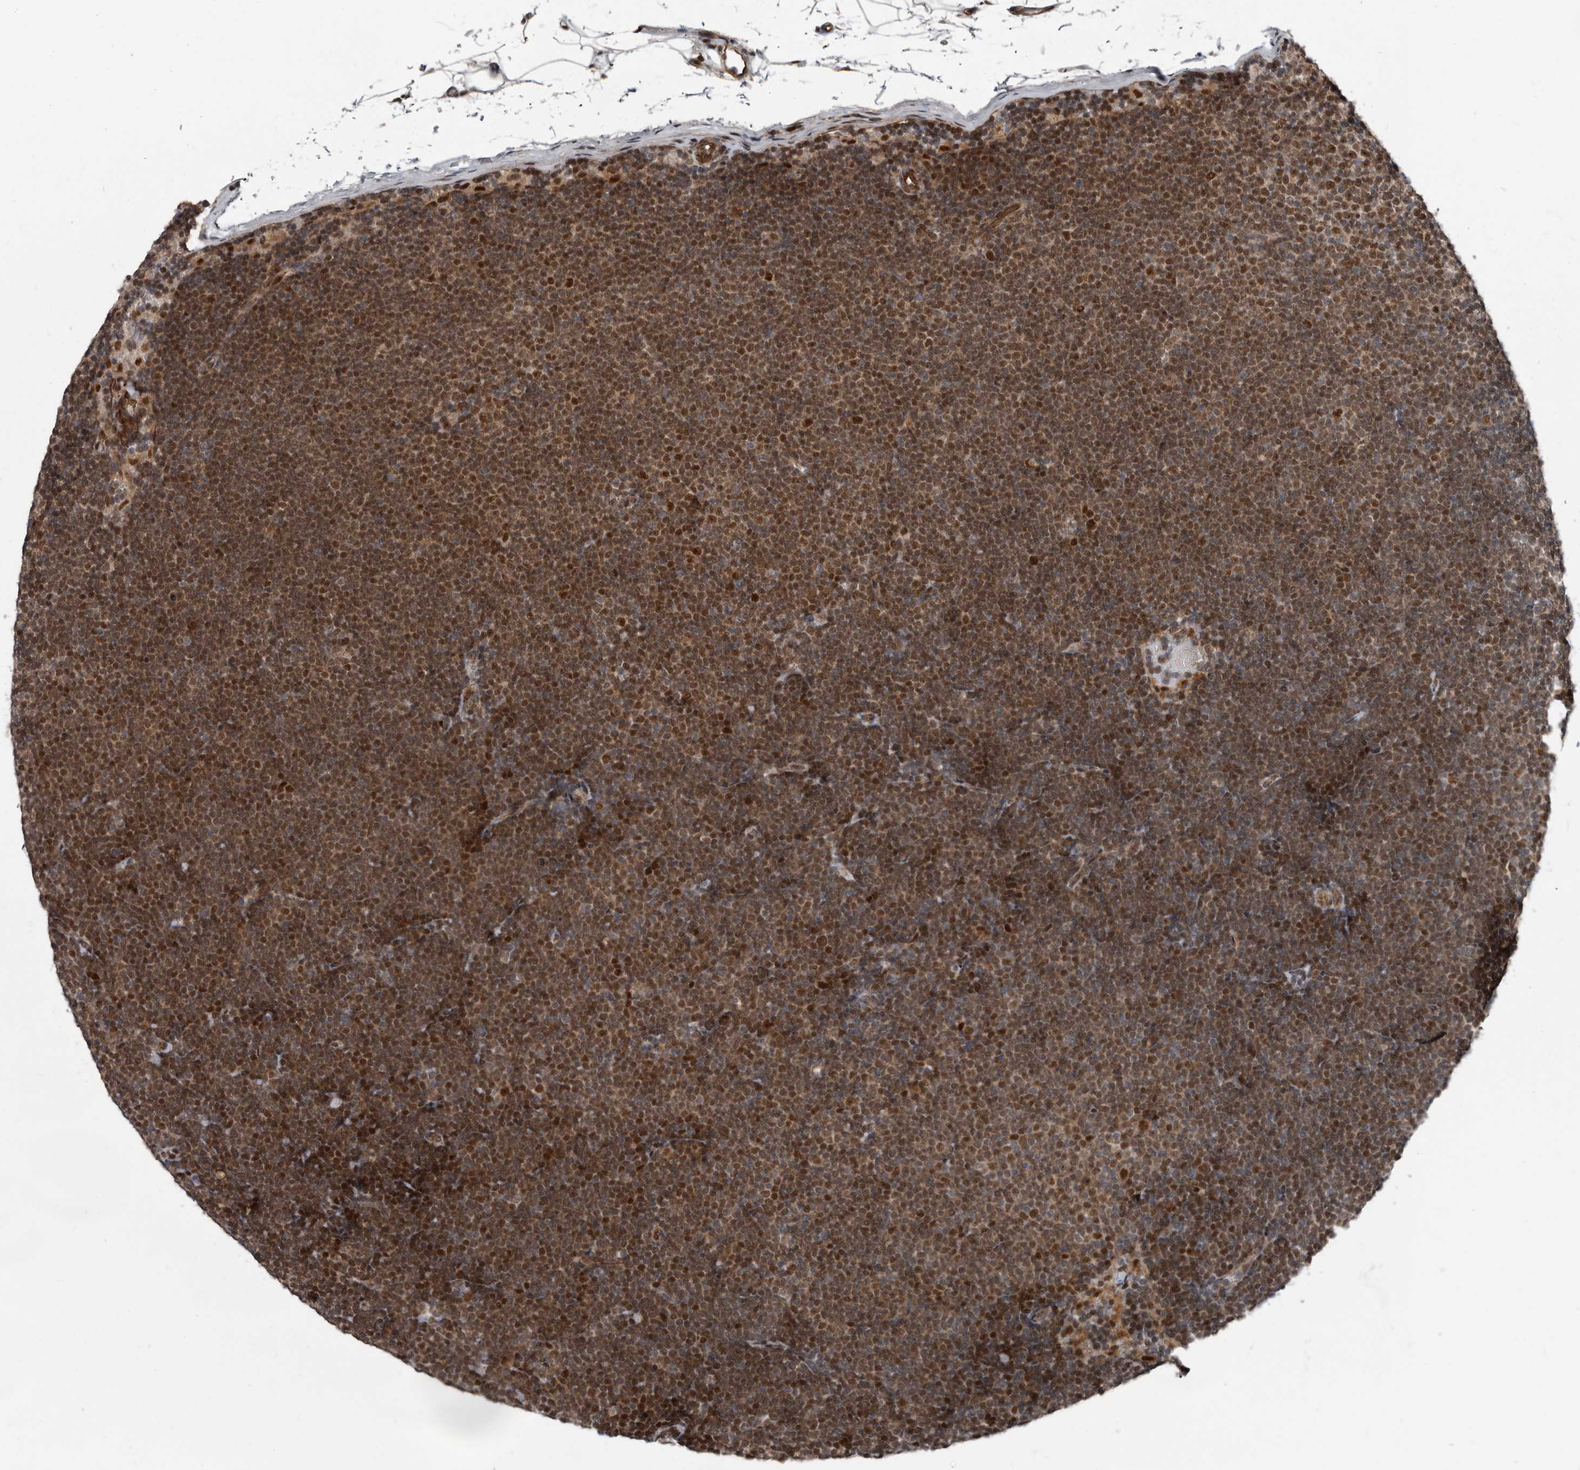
{"staining": {"intensity": "moderate", "quantity": ">75%", "location": "cytoplasmic/membranous,nuclear"}, "tissue": "lymphoma", "cell_type": "Tumor cells", "image_type": "cancer", "snomed": [{"axis": "morphology", "description": "Malignant lymphoma, non-Hodgkin's type, Low grade"}, {"axis": "topography", "description": "Lymph node"}], "caption": "Lymphoma stained with immunohistochemistry exhibits moderate cytoplasmic/membranous and nuclear expression in approximately >75% of tumor cells.", "gene": "CHD1L", "patient": {"sex": "female", "age": 53}}